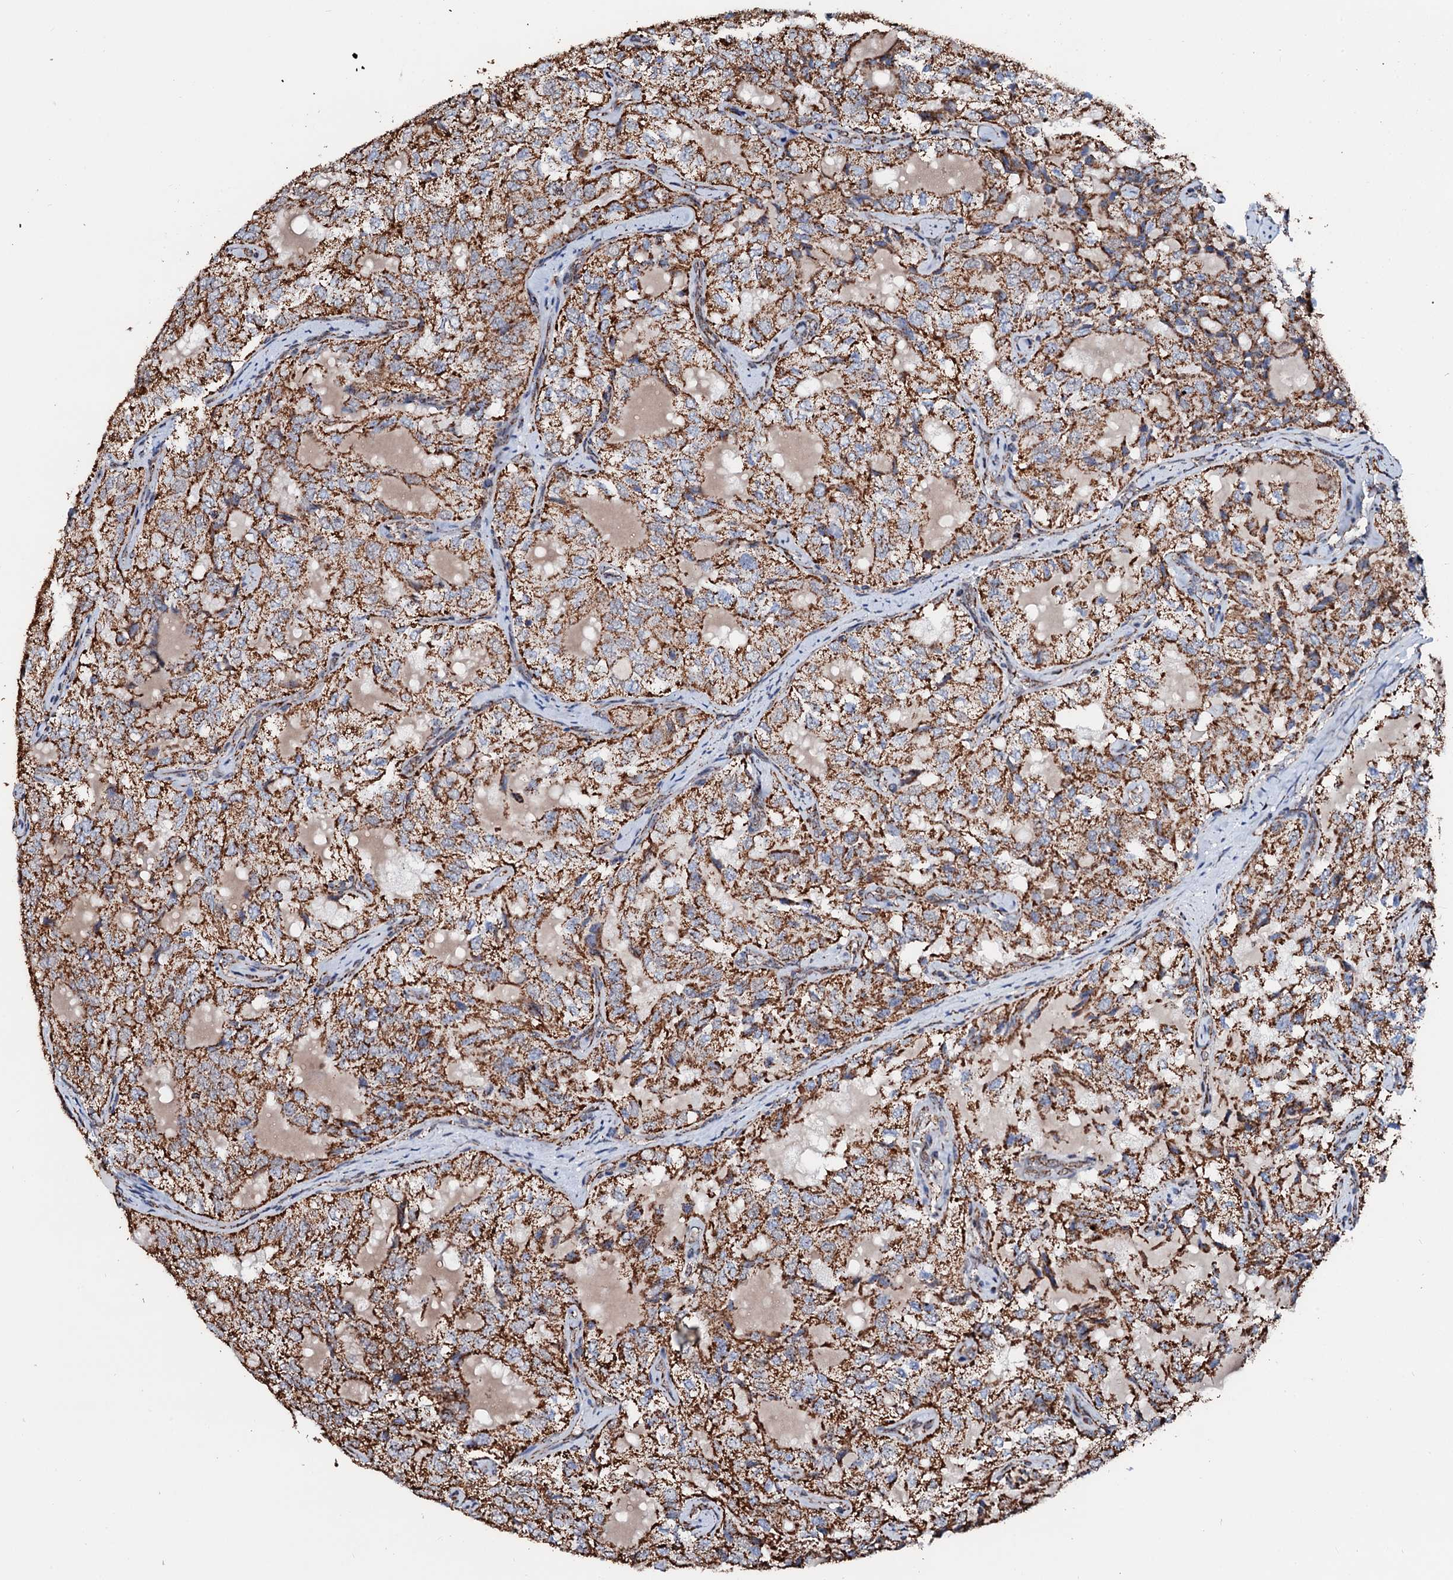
{"staining": {"intensity": "strong", "quantity": ">75%", "location": "cytoplasmic/membranous"}, "tissue": "thyroid cancer", "cell_type": "Tumor cells", "image_type": "cancer", "snomed": [{"axis": "morphology", "description": "Follicular adenoma carcinoma, NOS"}, {"axis": "topography", "description": "Thyroid gland"}], "caption": "Human thyroid follicular adenoma carcinoma stained with a protein marker exhibits strong staining in tumor cells.", "gene": "SECISBP2L", "patient": {"sex": "male", "age": 75}}